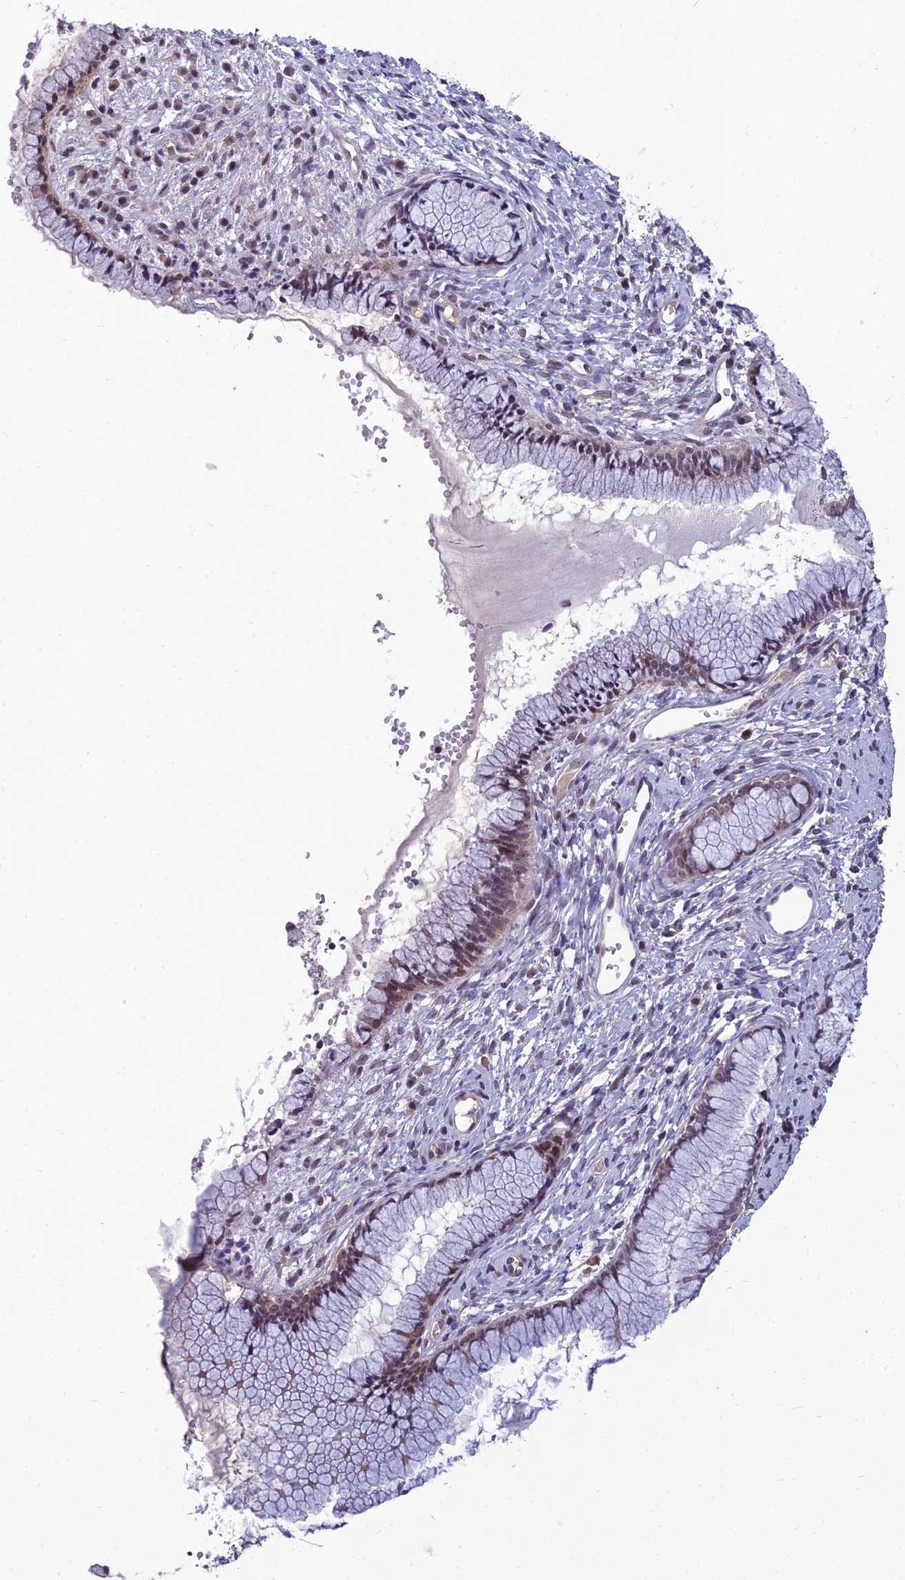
{"staining": {"intensity": "weak", "quantity": "<25%", "location": "nuclear"}, "tissue": "cervix", "cell_type": "Glandular cells", "image_type": "normal", "snomed": [{"axis": "morphology", "description": "Normal tissue, NOS"}, {"axis": "topography", "description": "Cervix"}], "caption": "High power microscopy micrograph of an IHC image of normal cervix, revealing no significant positivity in glandular cells.", "gene": "GRWD1", "patient": {"sex": "female", "age": 42}}